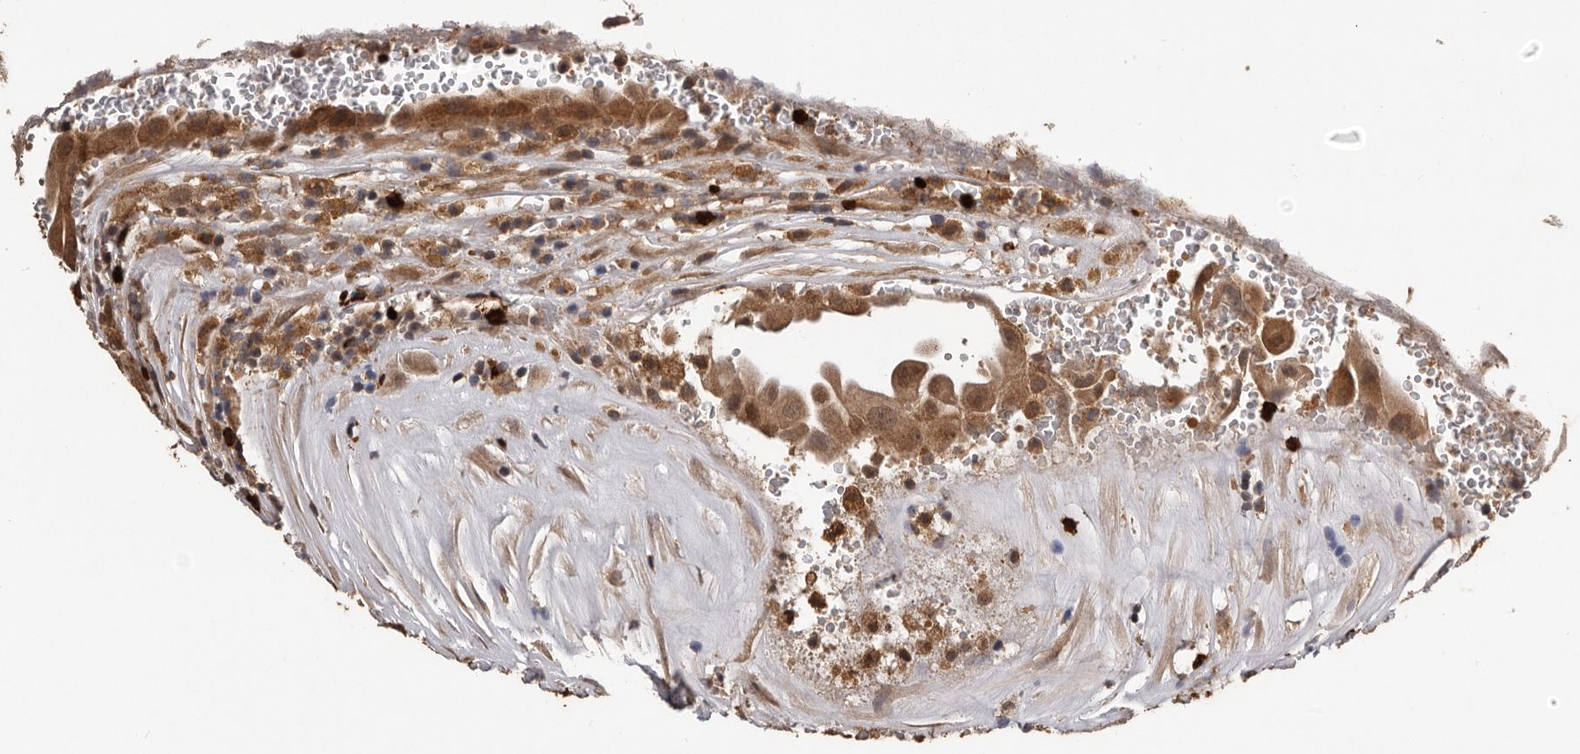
{"staining": {"intensity": "moderate", "quantity": ">75%", "location": "cytoplasmic/membranous,nuclear"}, "tissue": "thyroid cancer", "cell_type": "Tumor cells", "image_type": "cancer", "snomed": [{"axis": "morphology", "description": "Papillary adenocarcinoma, NOS"}, {"axis": "topography", "description": "Thyroid gland"}], "caption": "Protein expression by IHC shows moderate cytoplasmic/membranous and nuclear staining in approximately >75% of tumor cells in thyroid papillary adenocarcinoma. (DAB IHC with brightfield microscopy, high magnification).", "gene": "VPS37A", "patient": {"sex": "male", "age": 77}}